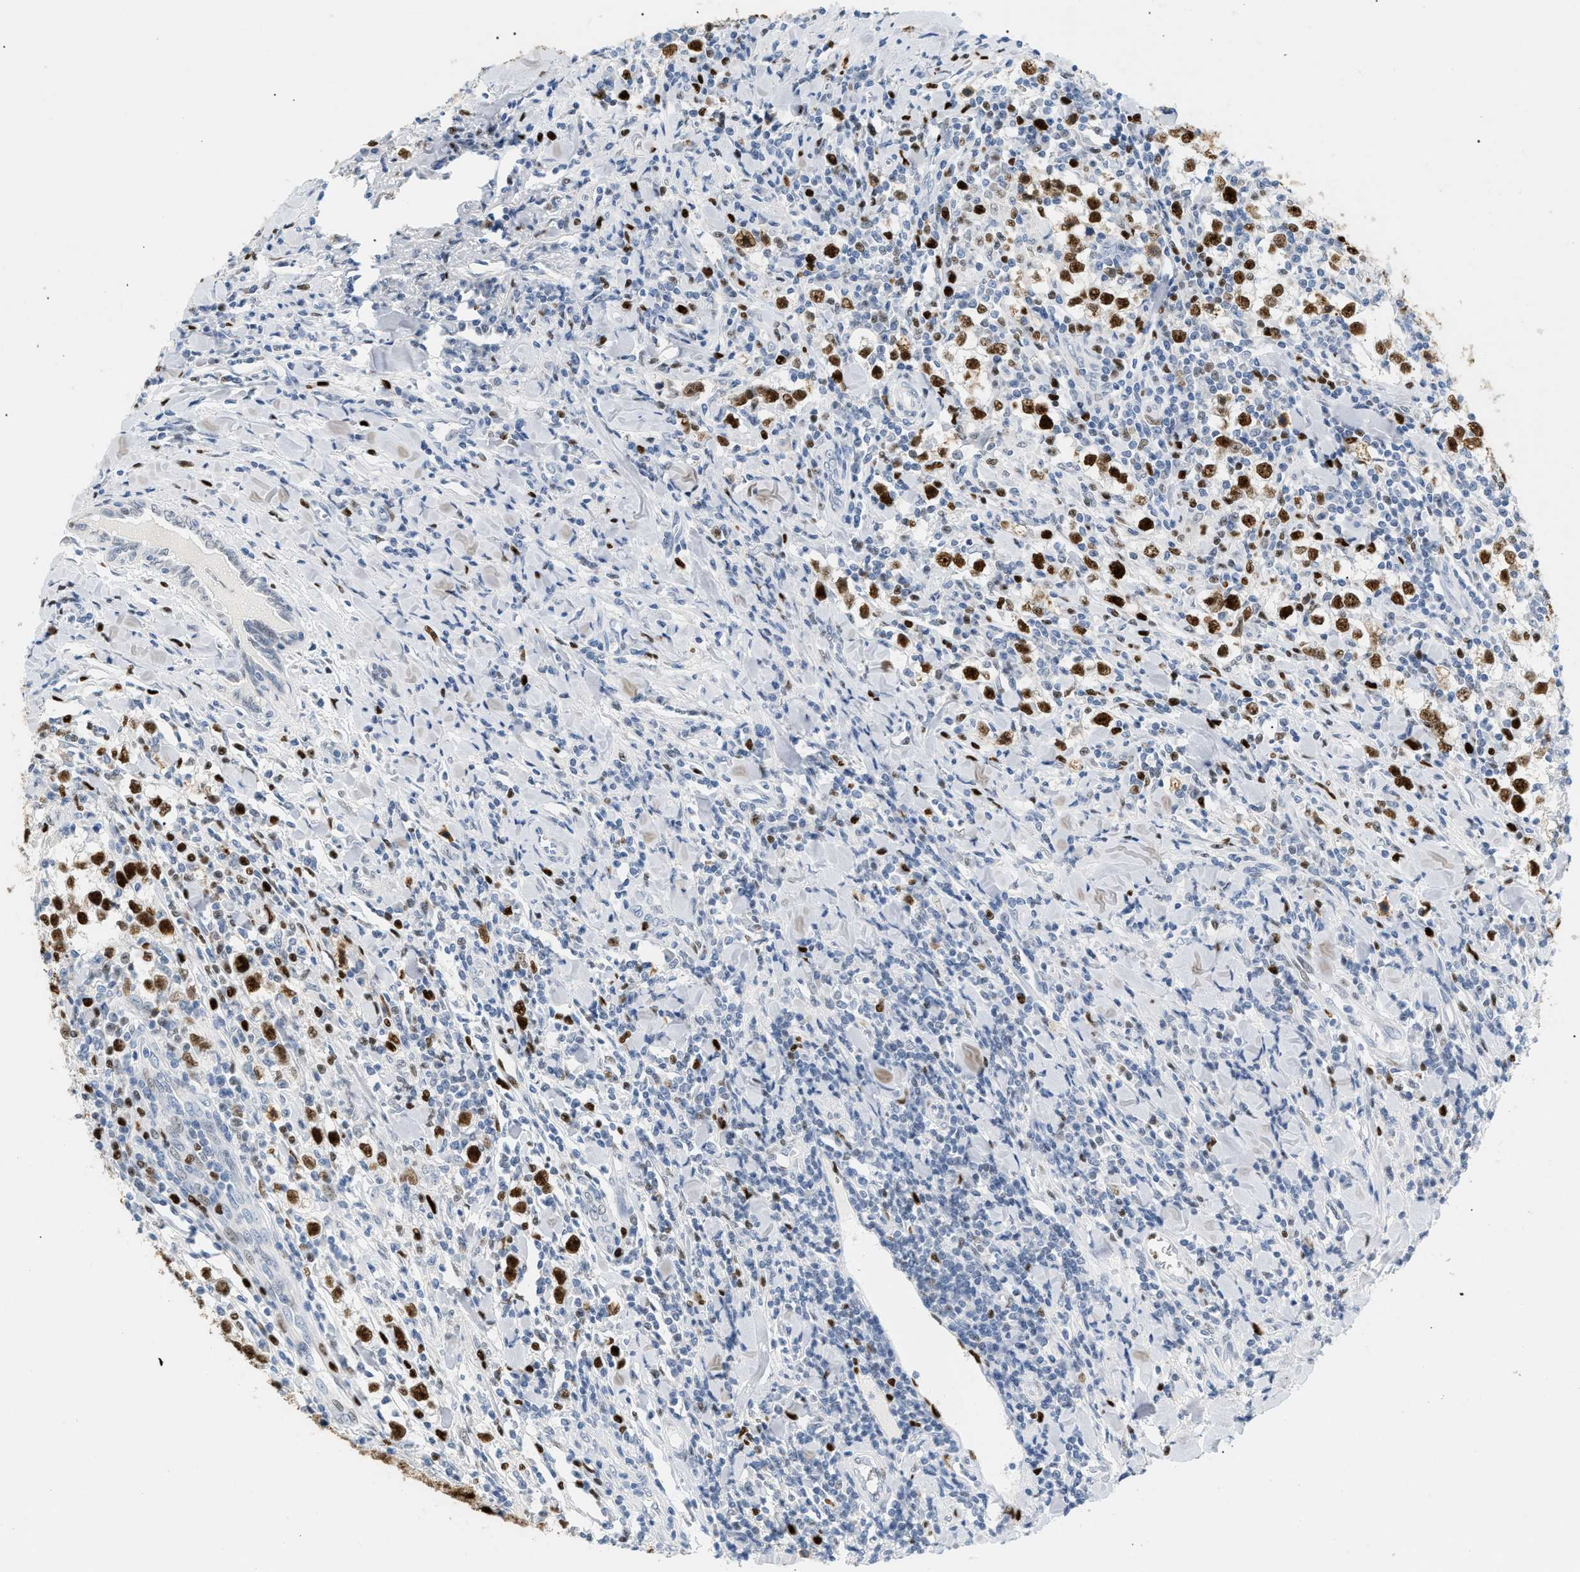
{"staining": {"intensity": "strong", "quantity": ">75%", "location": "nuclear"}, "tissue": "testis cancer", "cell_type": "Tumor cells", "image_type": "cancer", "snomed": [{"axis": "morphology", "description": "Seminoma, NOS"}, {"axis": "morphology", "description": "Carcinoma, Embryonal, NOS"}, {"axis": "topography", "description": "Testis"}], "caption": "A high-resolution photomicrograph shows IHC staining of testis cancer (seminoma), which displays strong nuclear expression in approximately >75% of tumor cells. (brown staining indicates protein expression, while blue staining denotes nuclei).", "gene": "MCM7", "patient": {"sex": "male", "age": 36}}